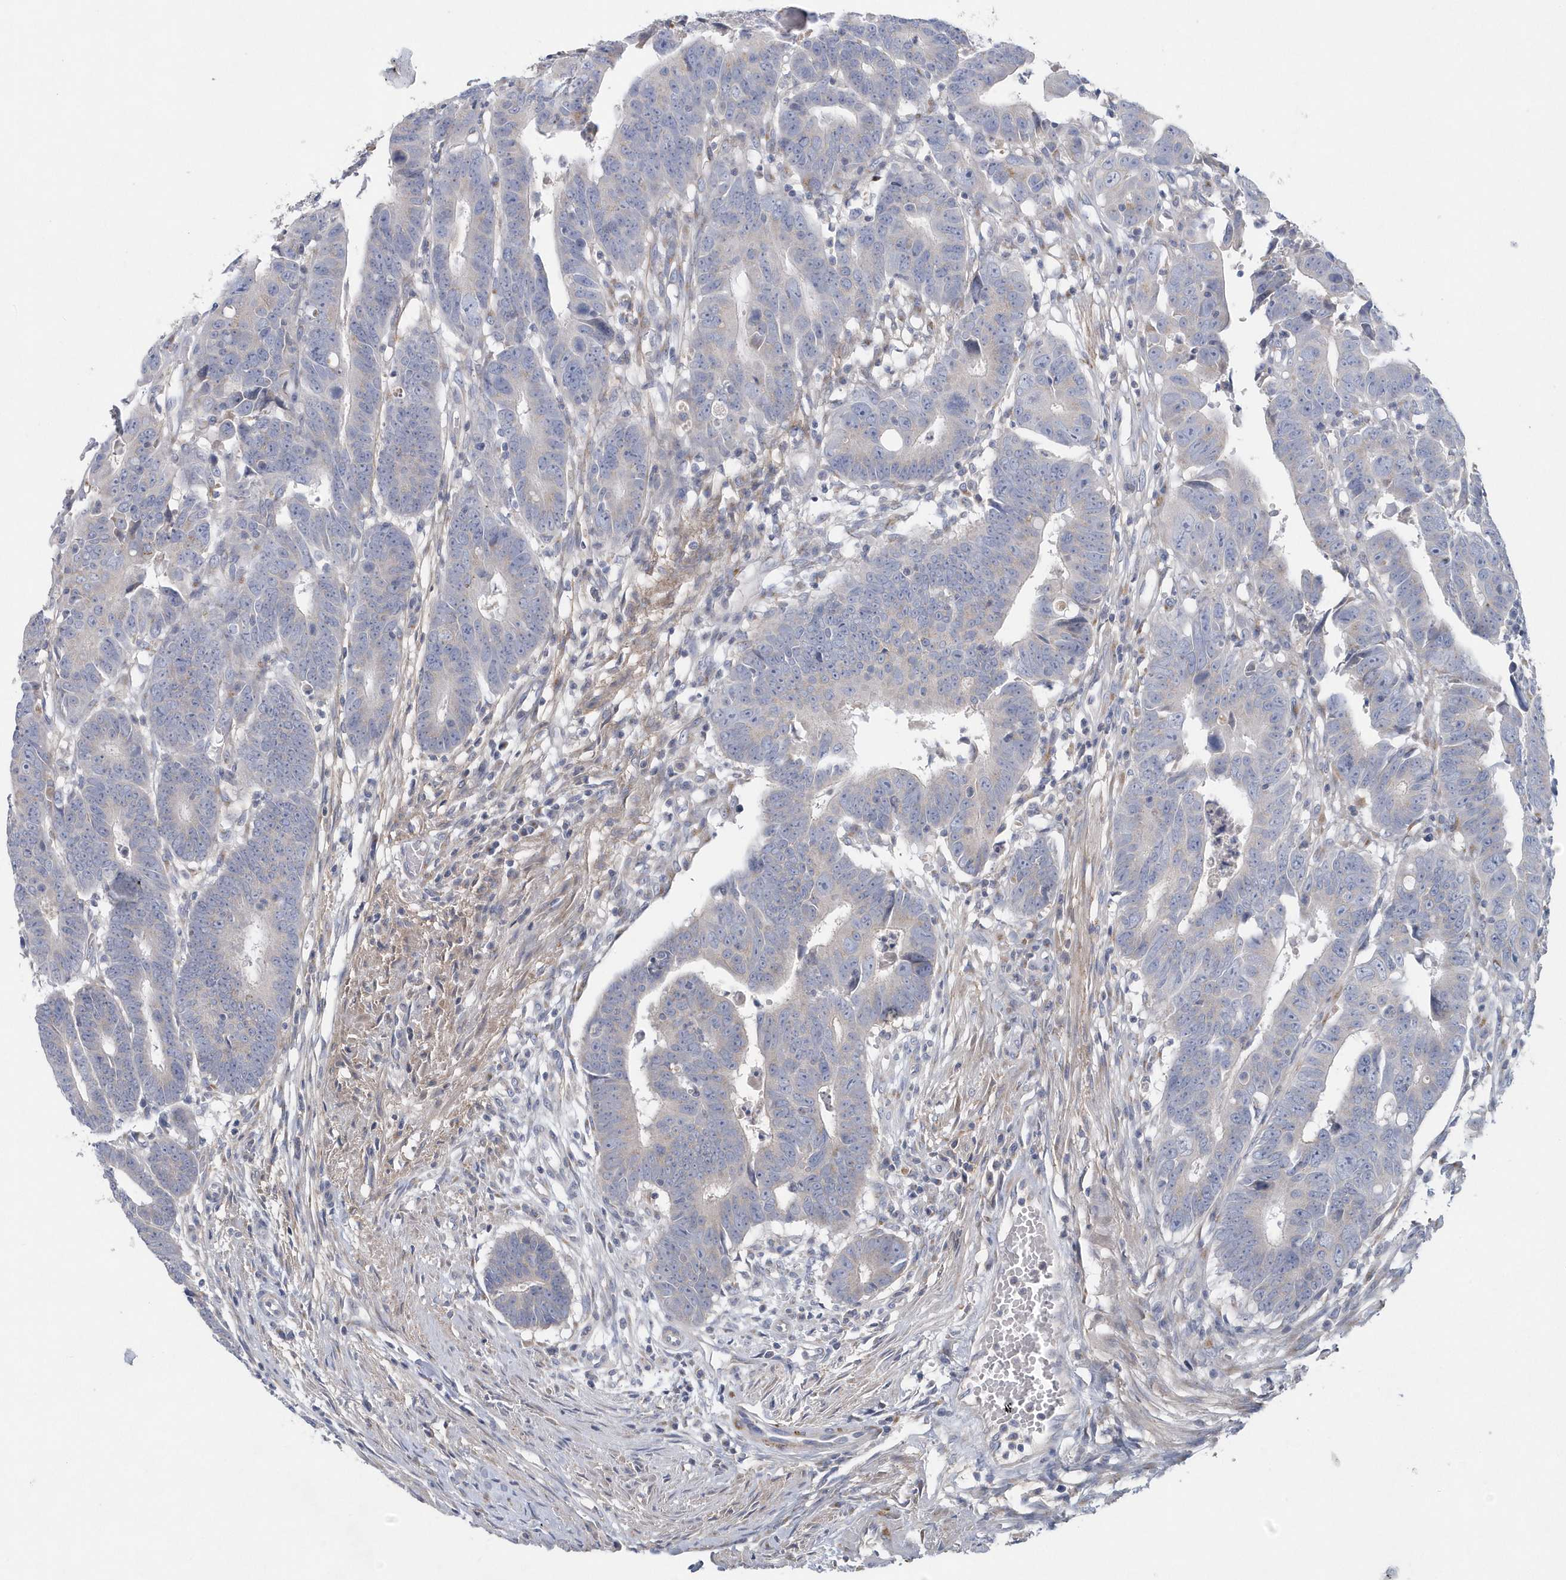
{"staining": {"intensity": "negative", "quantity": "none", "location": "none"}, "tissue": "colorectal cancer", "cell_type": "Tumor cells", "image_type": "cancer", "snomed": [{"axis": "morphology", "description": "Adenocarcinoma, NOS"}, {"axis": "topography", "description": "Rectum"}], "caption": "Tumor cells show no significant positivity in adenocarcinoma (colorectal). (DAB immunohistochemistry (IHC) visualized using brightfield microscopy, high magnification).", "gene": "SPATA18", "patient": {"sex": "female", "age": 65}}